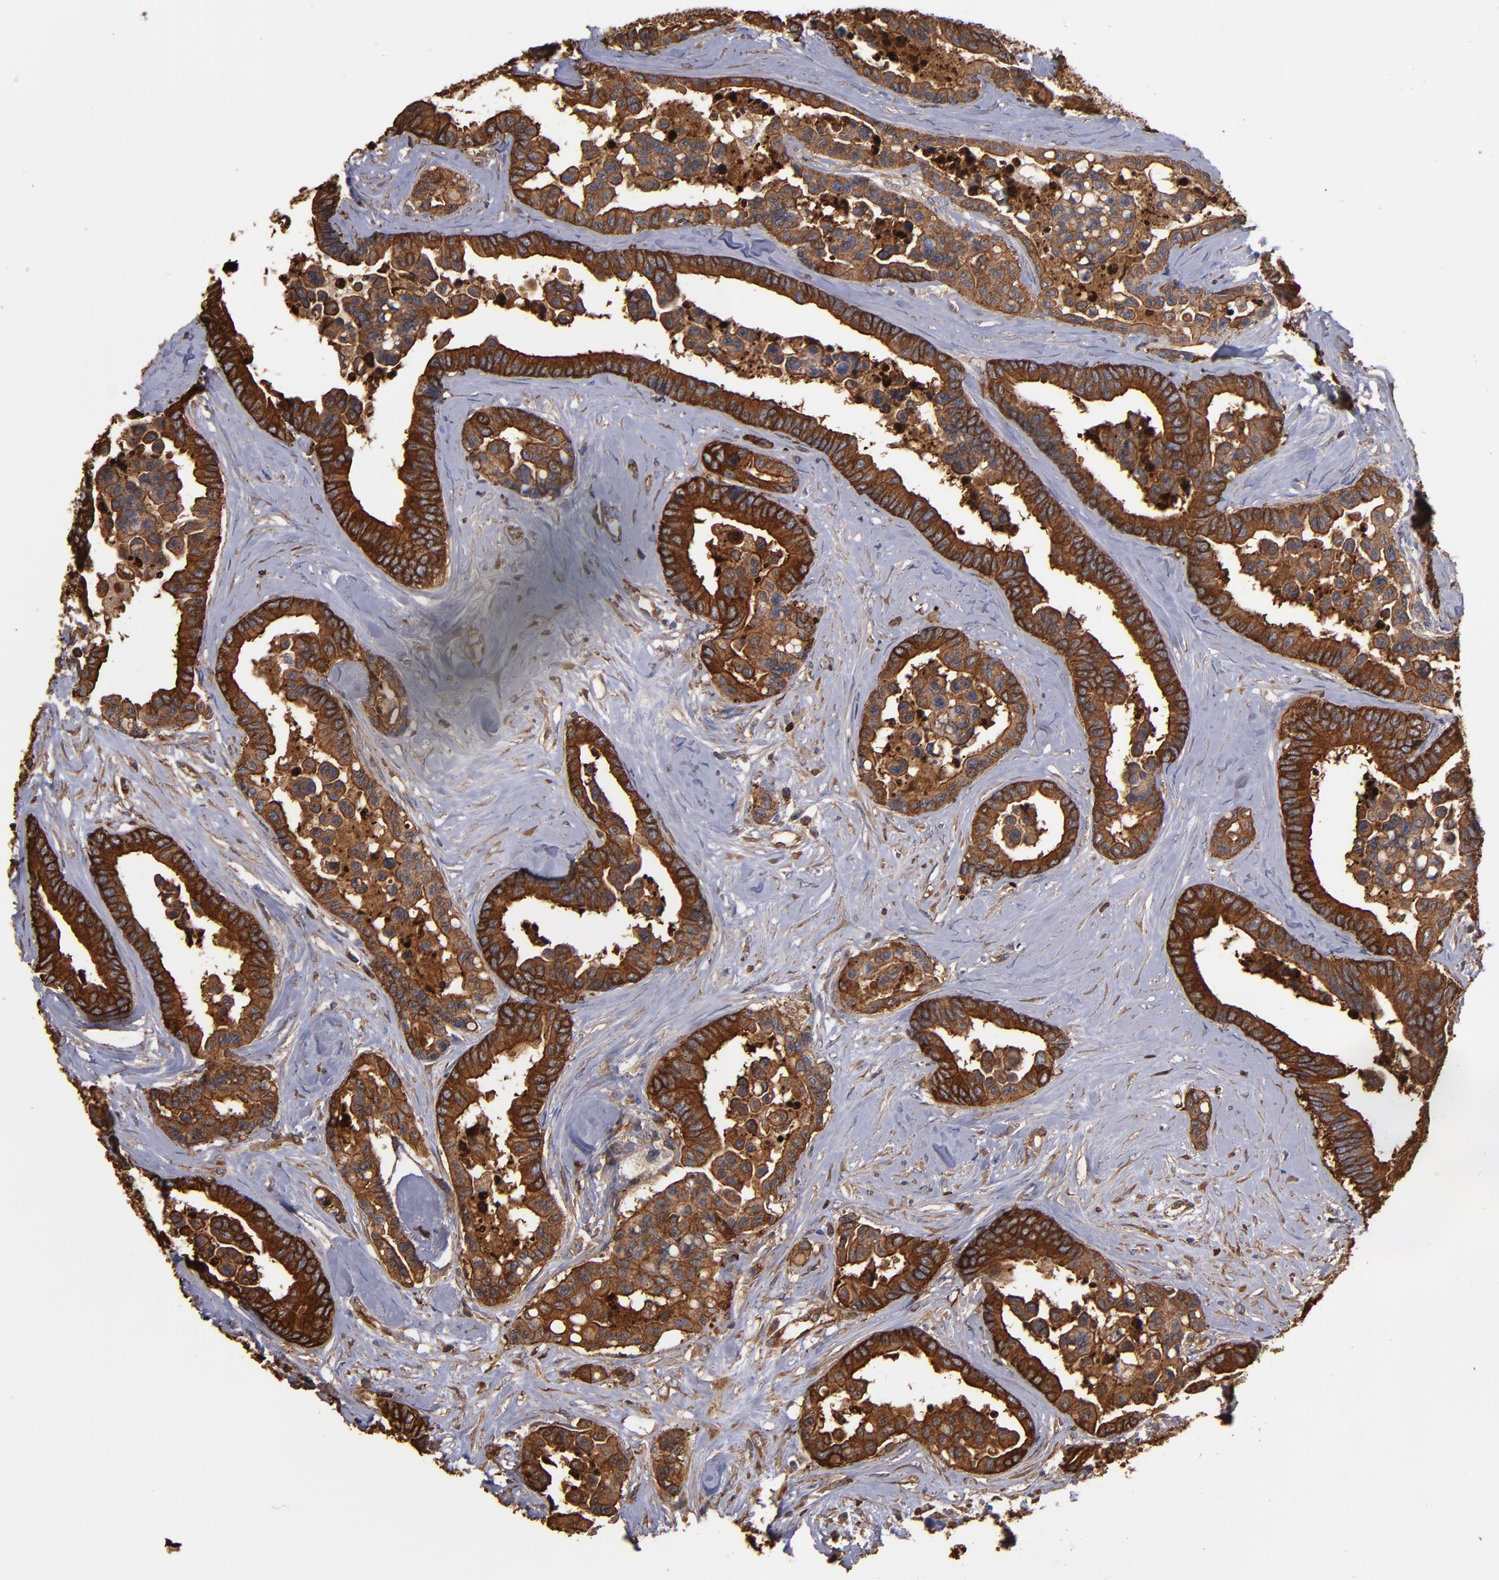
{"staining": {"intensity": "strong", "quantity": ">75%", "location": "cytoplasmic/membranous"}, "tissue": "colorectal cancer", "cell_type": "Tumor cells", "image_type": "cancer", "snomed": [{"axis": "morphology", "description": "Adenocarcinoma, NOS"}, {"axis": "topography", "description": "Colon"}], "caption": "The image reveals a brown stain indicating the presence of a protein in the cytoplasmic/membranous of tumor cells in colorectal adenocarcinoma. The staining was performed using DAB (3,3'-diaminobenzidine), with brown indicating positive protein expression. Nuclei are stained blue with hematoxylin.", "gene": "ACTN4", "patient": {"sex": "male", "age": 82}}